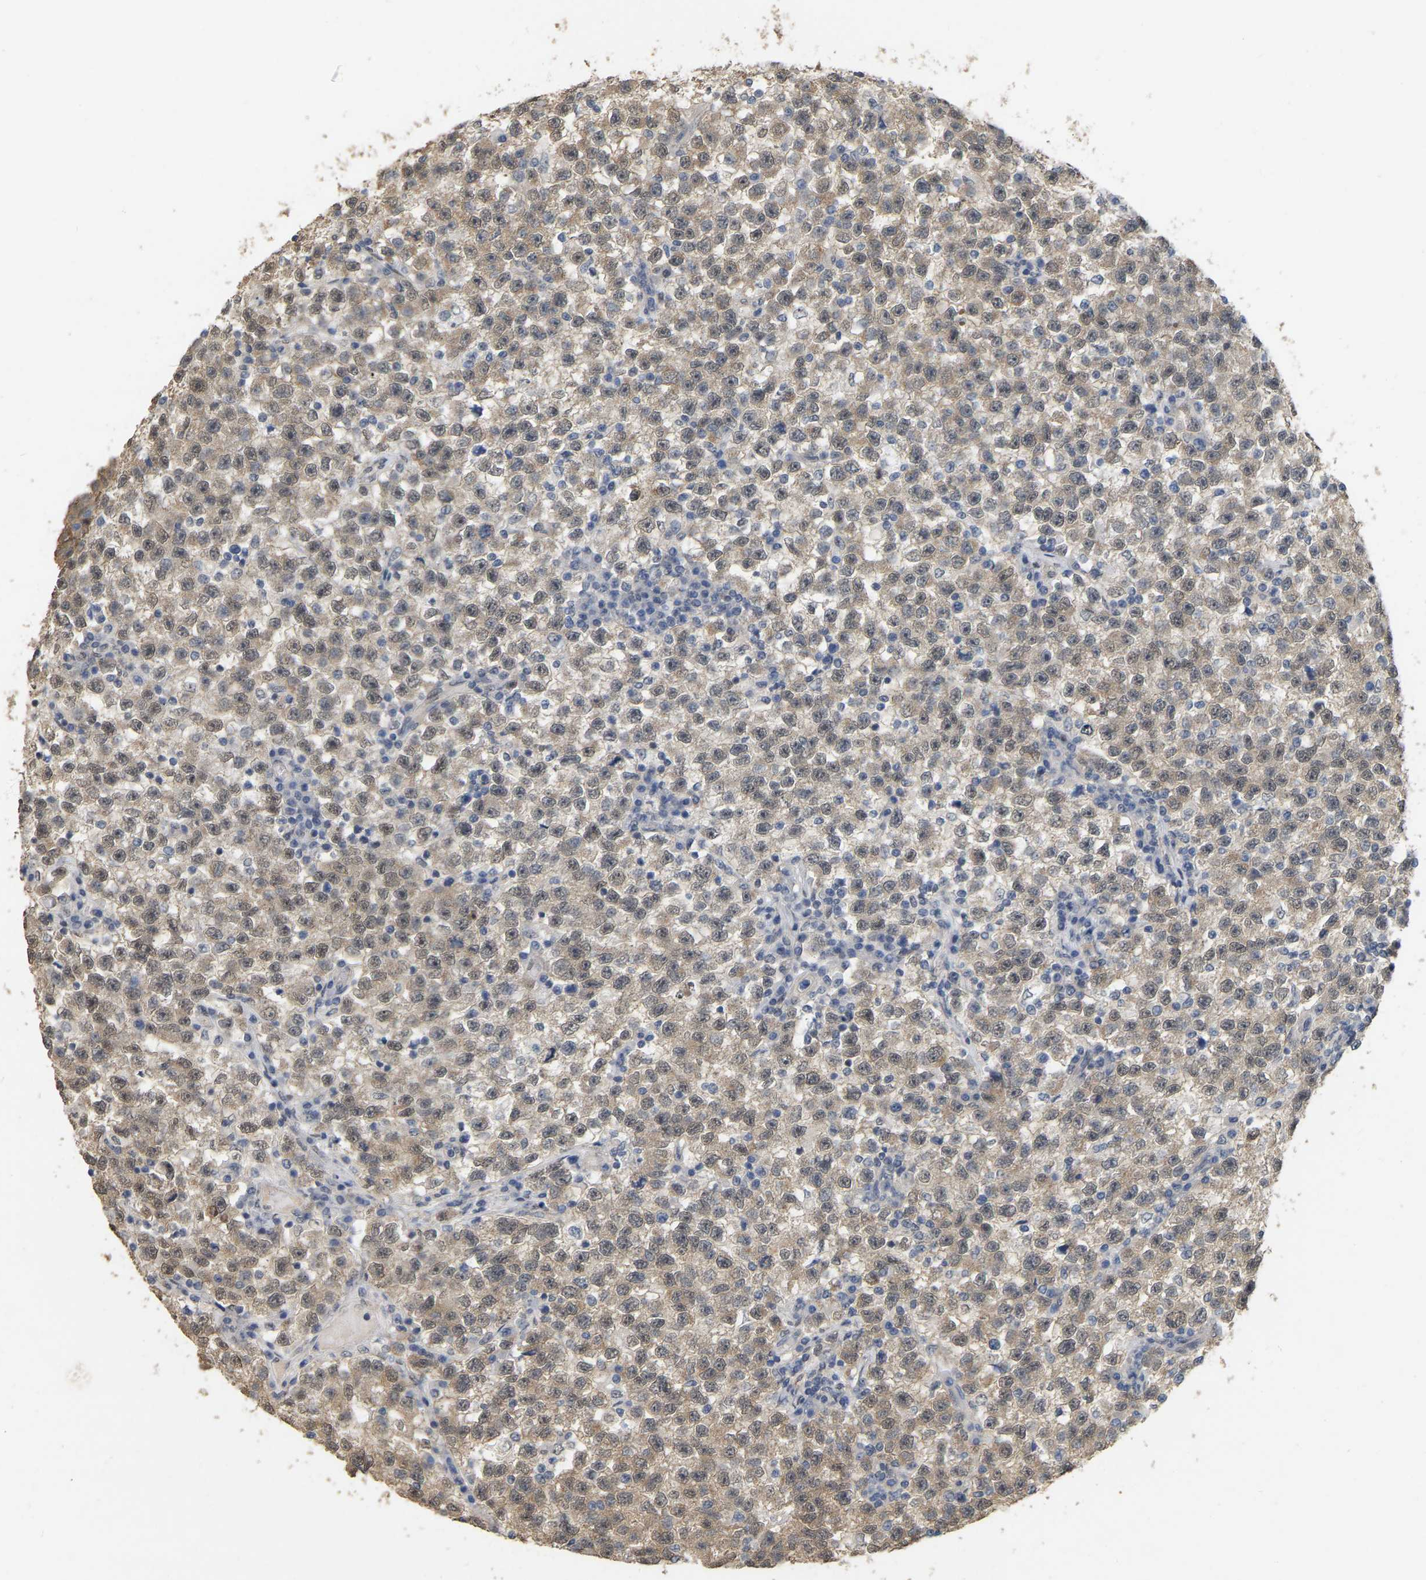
{"staining": {"intensity": "weak", "quantity": ">75%", "location": "cytoplasmic/membranous,nuclear"}, "tissue": "testis cancer", "cell_type": "Tumor cells", "image_type": "cancer", "snomed": [{"axis": "morphology", "description": "Seminoma, NOS"}, {"axis": "topography", "description": "Testis"}], "caption": "This is an image of IHC staining of testis cancer, which shows weak positivity in the cytoplasmic/membranous and nuclear of tumor cells.", "gene": "RUVBL1", "patient": {"sex": "male", "age": 22}}